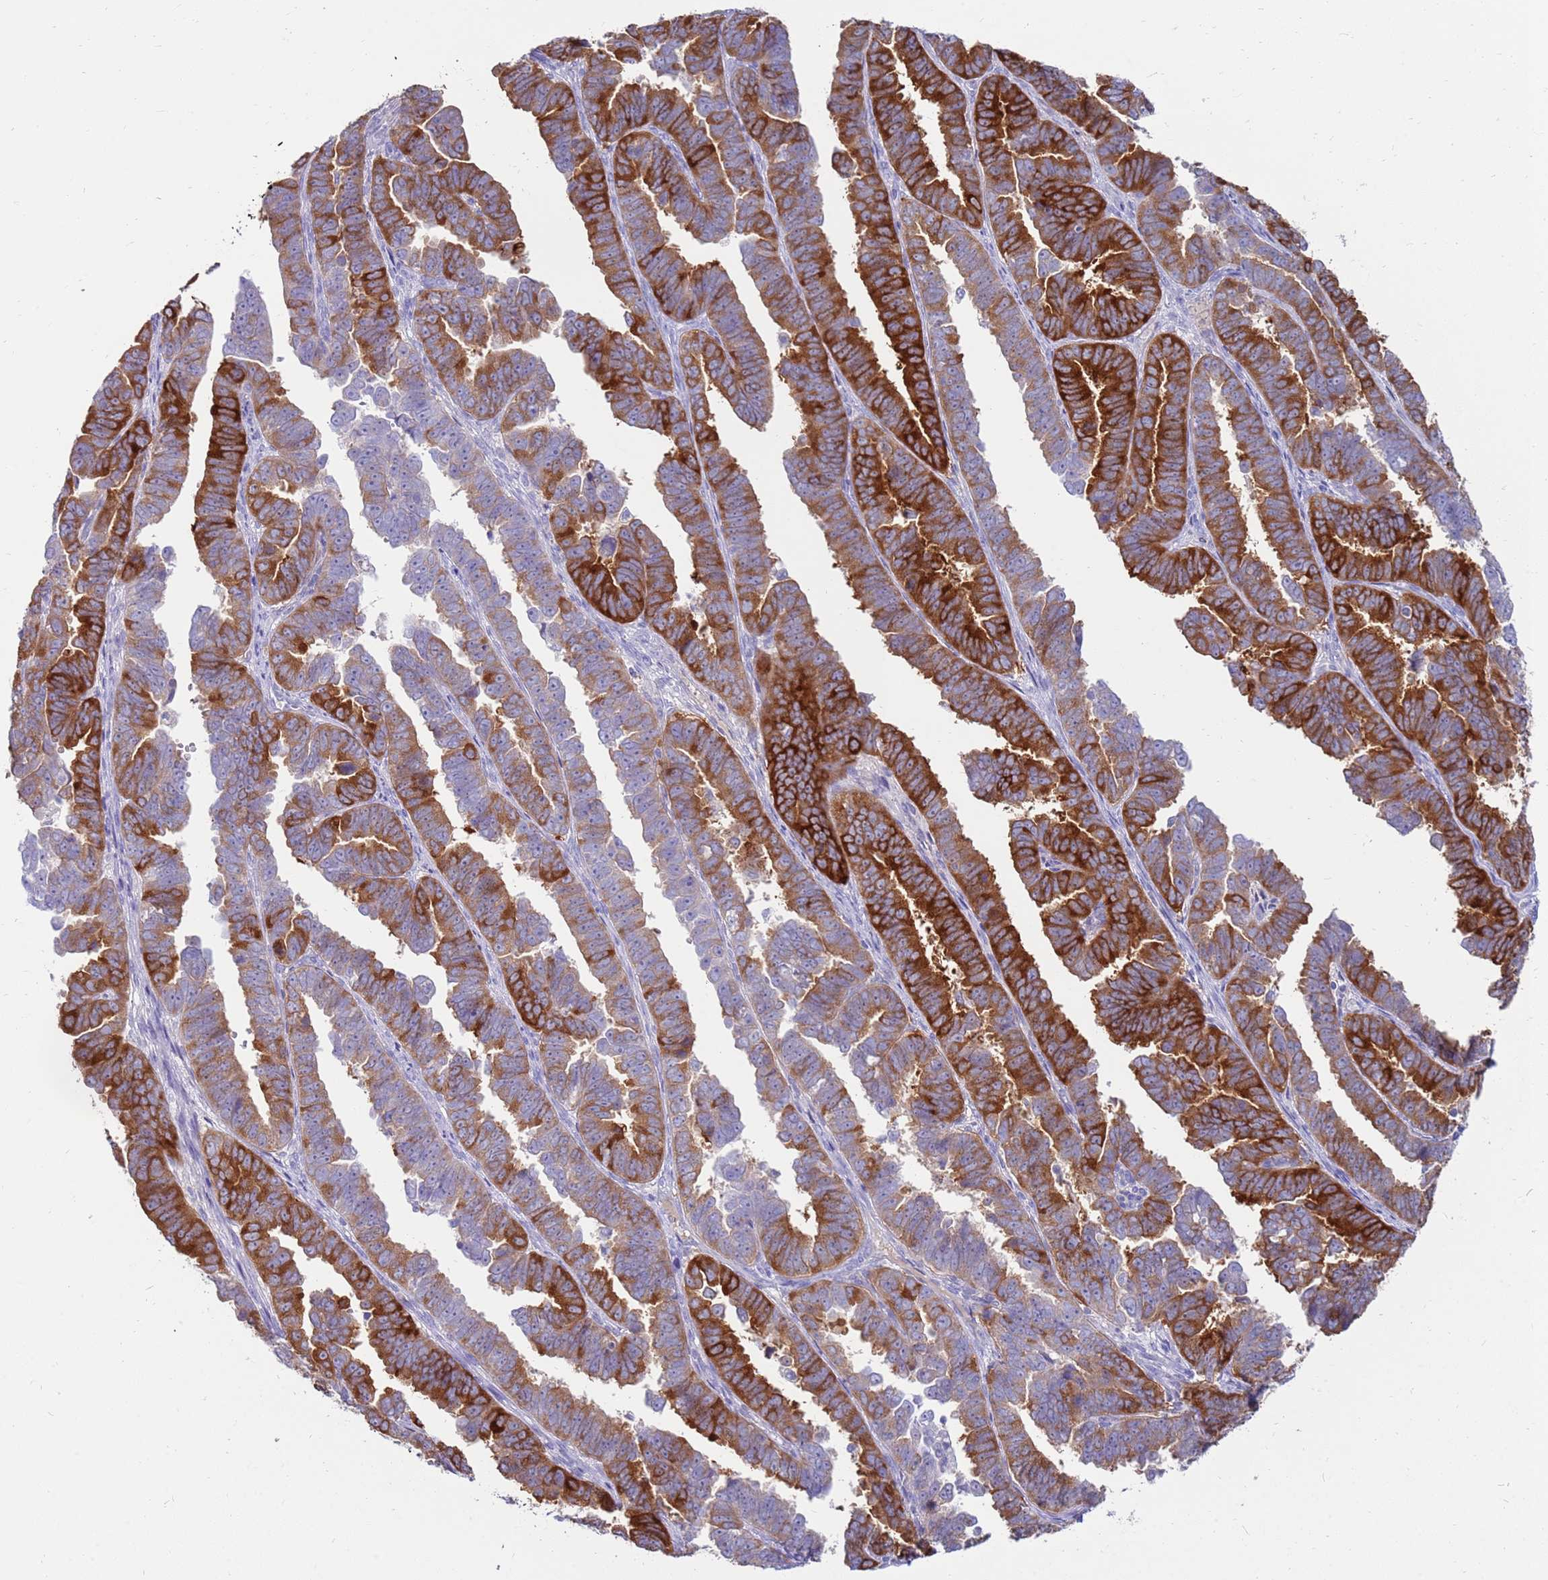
{"staining": {"intensity": "strong", "quantity": ">75%", "location": "cytoplasmic/membranous"}, "tissue": "endometrial cancer", "cell_type": "Tumor cells", "image_type": "cancer", "snomed": [{"axis": "morphology", "description": "Adenocarcinoma, NOS"}, {"axis": "topography", "description": "Endometrium"}], "caption": "This is an image of IHC staining of endometrial adenocarcinoma, which shows strong expression in the cytoplasmic/membranous of tumor cells.", "gene": "EVPLL", "patient": {"sex": "female", "age": 75}}